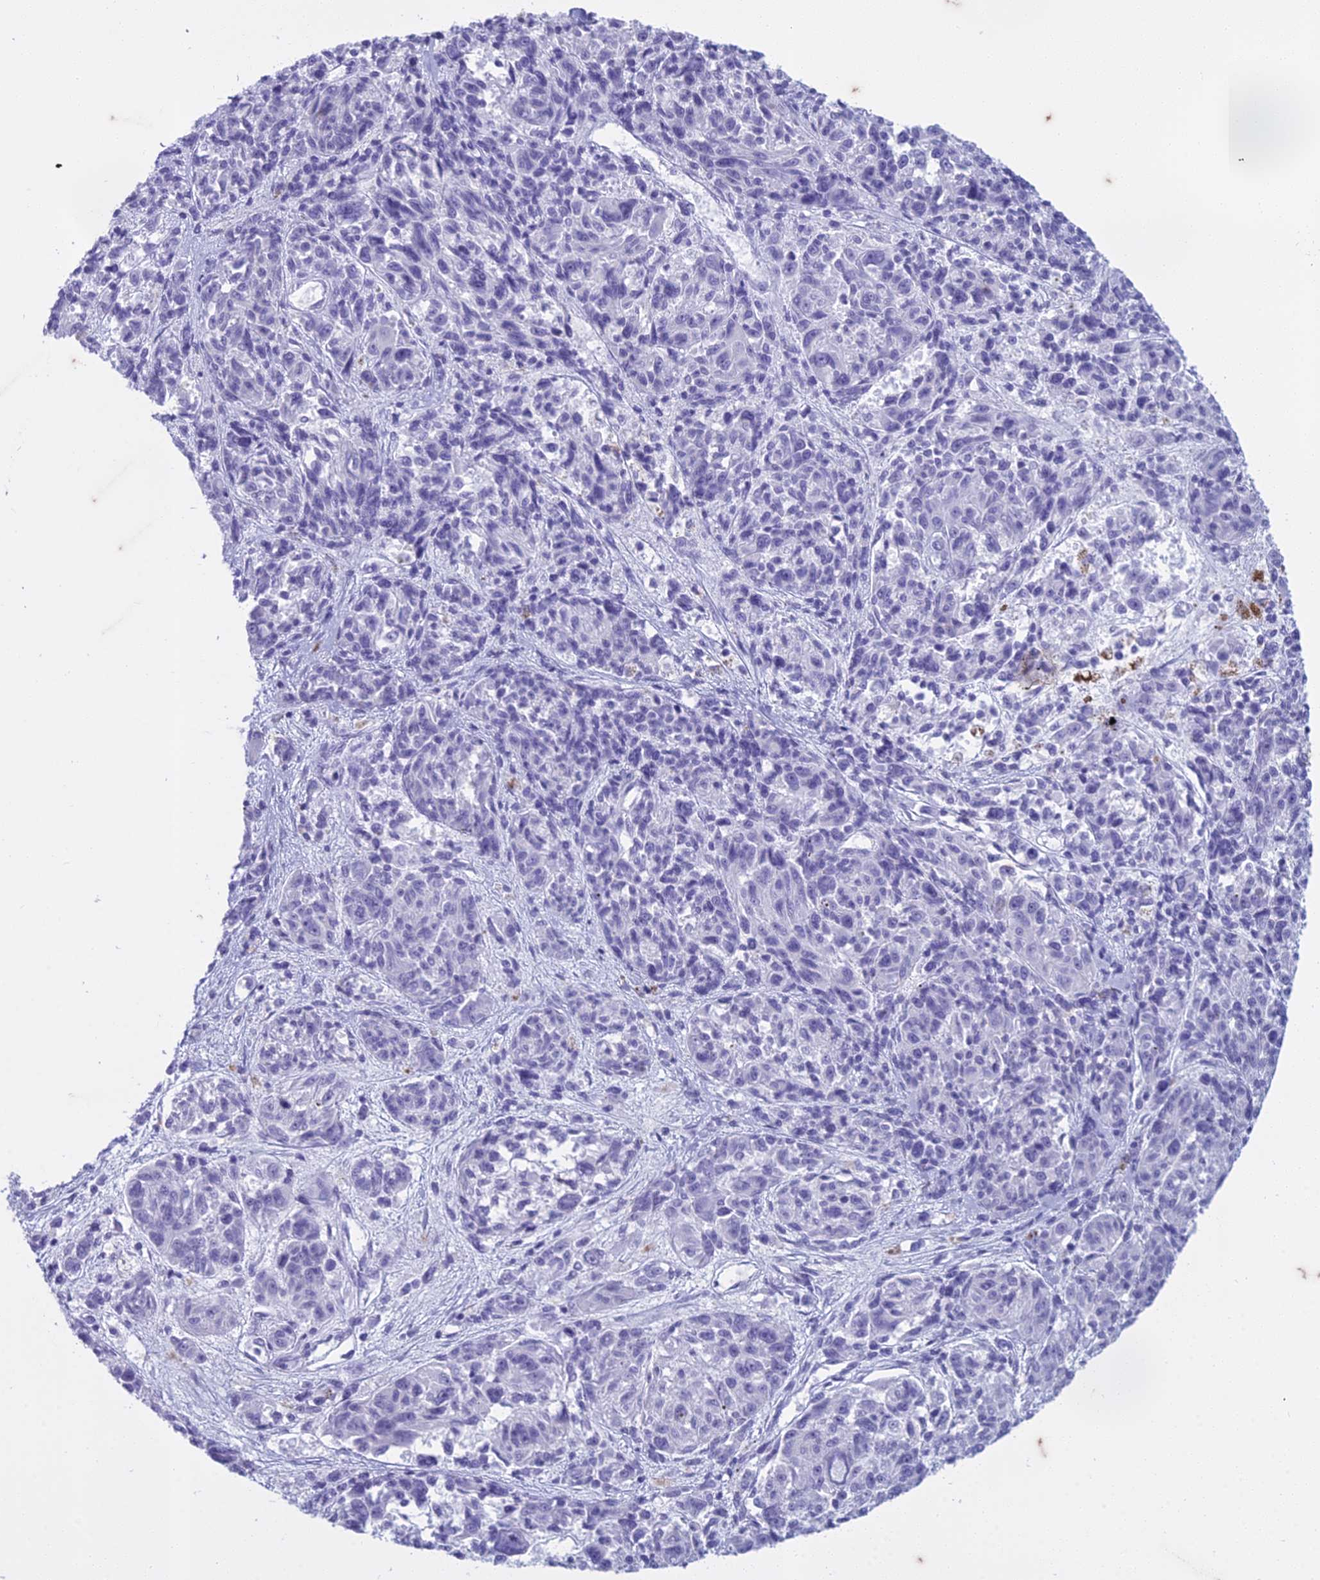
{"staining": {"intensity": "negative", "quantity": "none", "location": "none"}, "tissue": "melanoma", "cell_type": "Tumor cells", "image_type": "cancer", "snomed": [{"axis": "morphology", "description": "Malignant melanoma, NOS"}, {"axis": "topography", "description": "Skin"}], "caption": "Tumor cells are negative for protein expression in human malignant melanoma. (DAB immunohistochemistry (IHC), high magnification).", "gene": "HMGB4", "patient": {"sex": "male", "age": 53}}